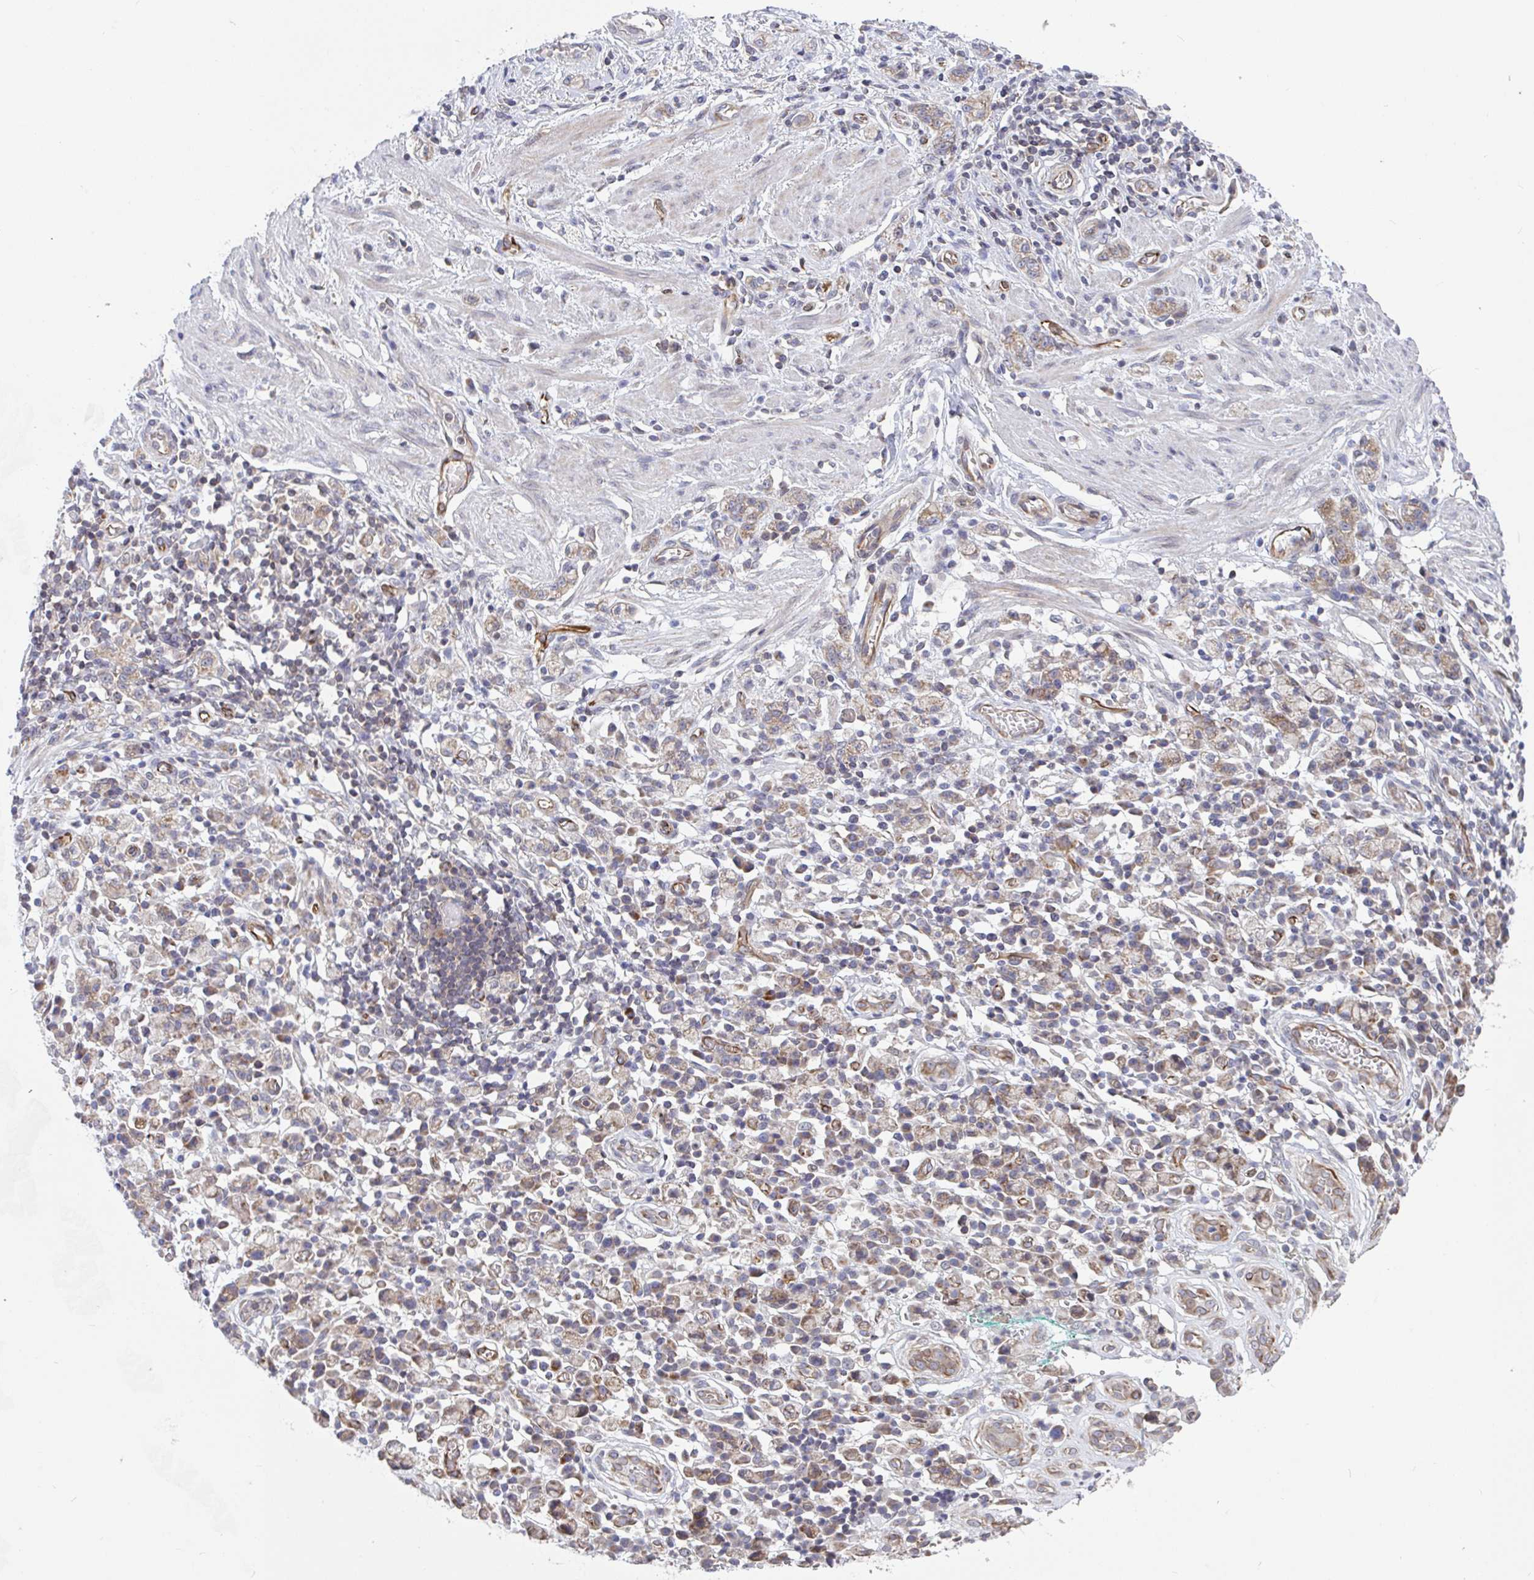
{"staining": {"intensity": "moderate", "quantity": "25%-75%", "location": "cytoplasmic/membranous"}, "tissue": "stomach cancer", "cell_type": "Tumor cells", "image_type": "cancer", "snomed": [{"axis": "morphology", "description": "Adenocarcinoma, NOS"}, {"axis": "topography", "description": "Stomach"}], "caption": "Immunohistochemical staining of human adenocarcinoma (stomach) reveals moderate cytoplasmic/membranous protein staining in approximately 25%-75% of tumor cells. The staining was performed using DAB (3,3'-diaminobenzidine) to visualize the protein expression in brown, while the nuclei were stained in blue with hematoxylin (Magnification: 20x).", "gene": "EIF1AD", "patient": {"sex": "male", "age": 77}}